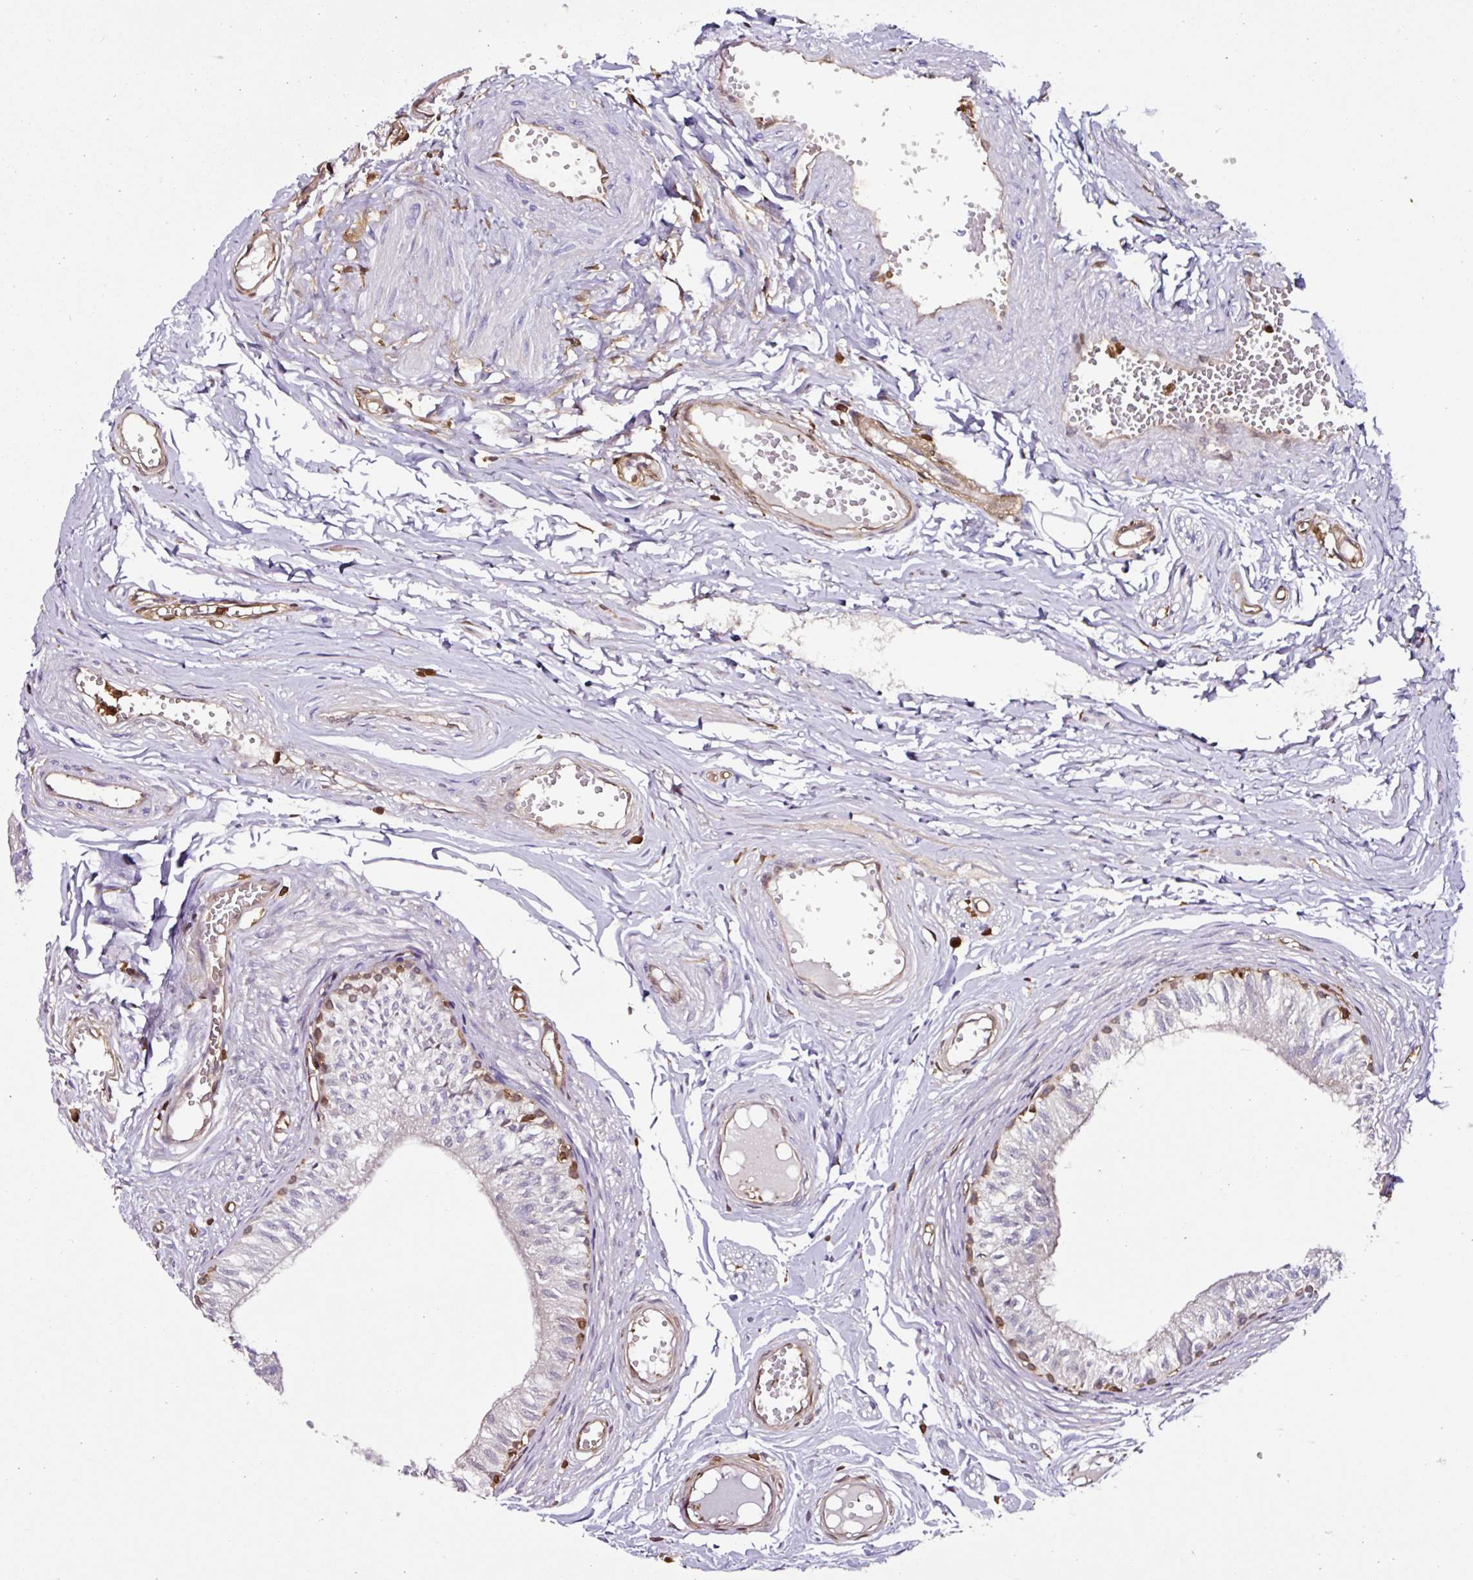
{"staining": {"intensity": "weak", "quantity": "<25%", "location": "cytoplasmic/membranous"}, "tissue": "epididymis", "cell_type": "Glandular cells", "image_type": "normal", "snomed": [{"axis": "morphology", "description": "Normal tissue, NOS"}, {"axis": "topography", "description": "Epididymis"}], "caption": "The IHC image has no significant expression in glandular cells of epididymis. (DAB IHC with hematoxylin counter stain).", "gene": "ARHGDIB", "patient": {"sex": "male", "age": 37}}